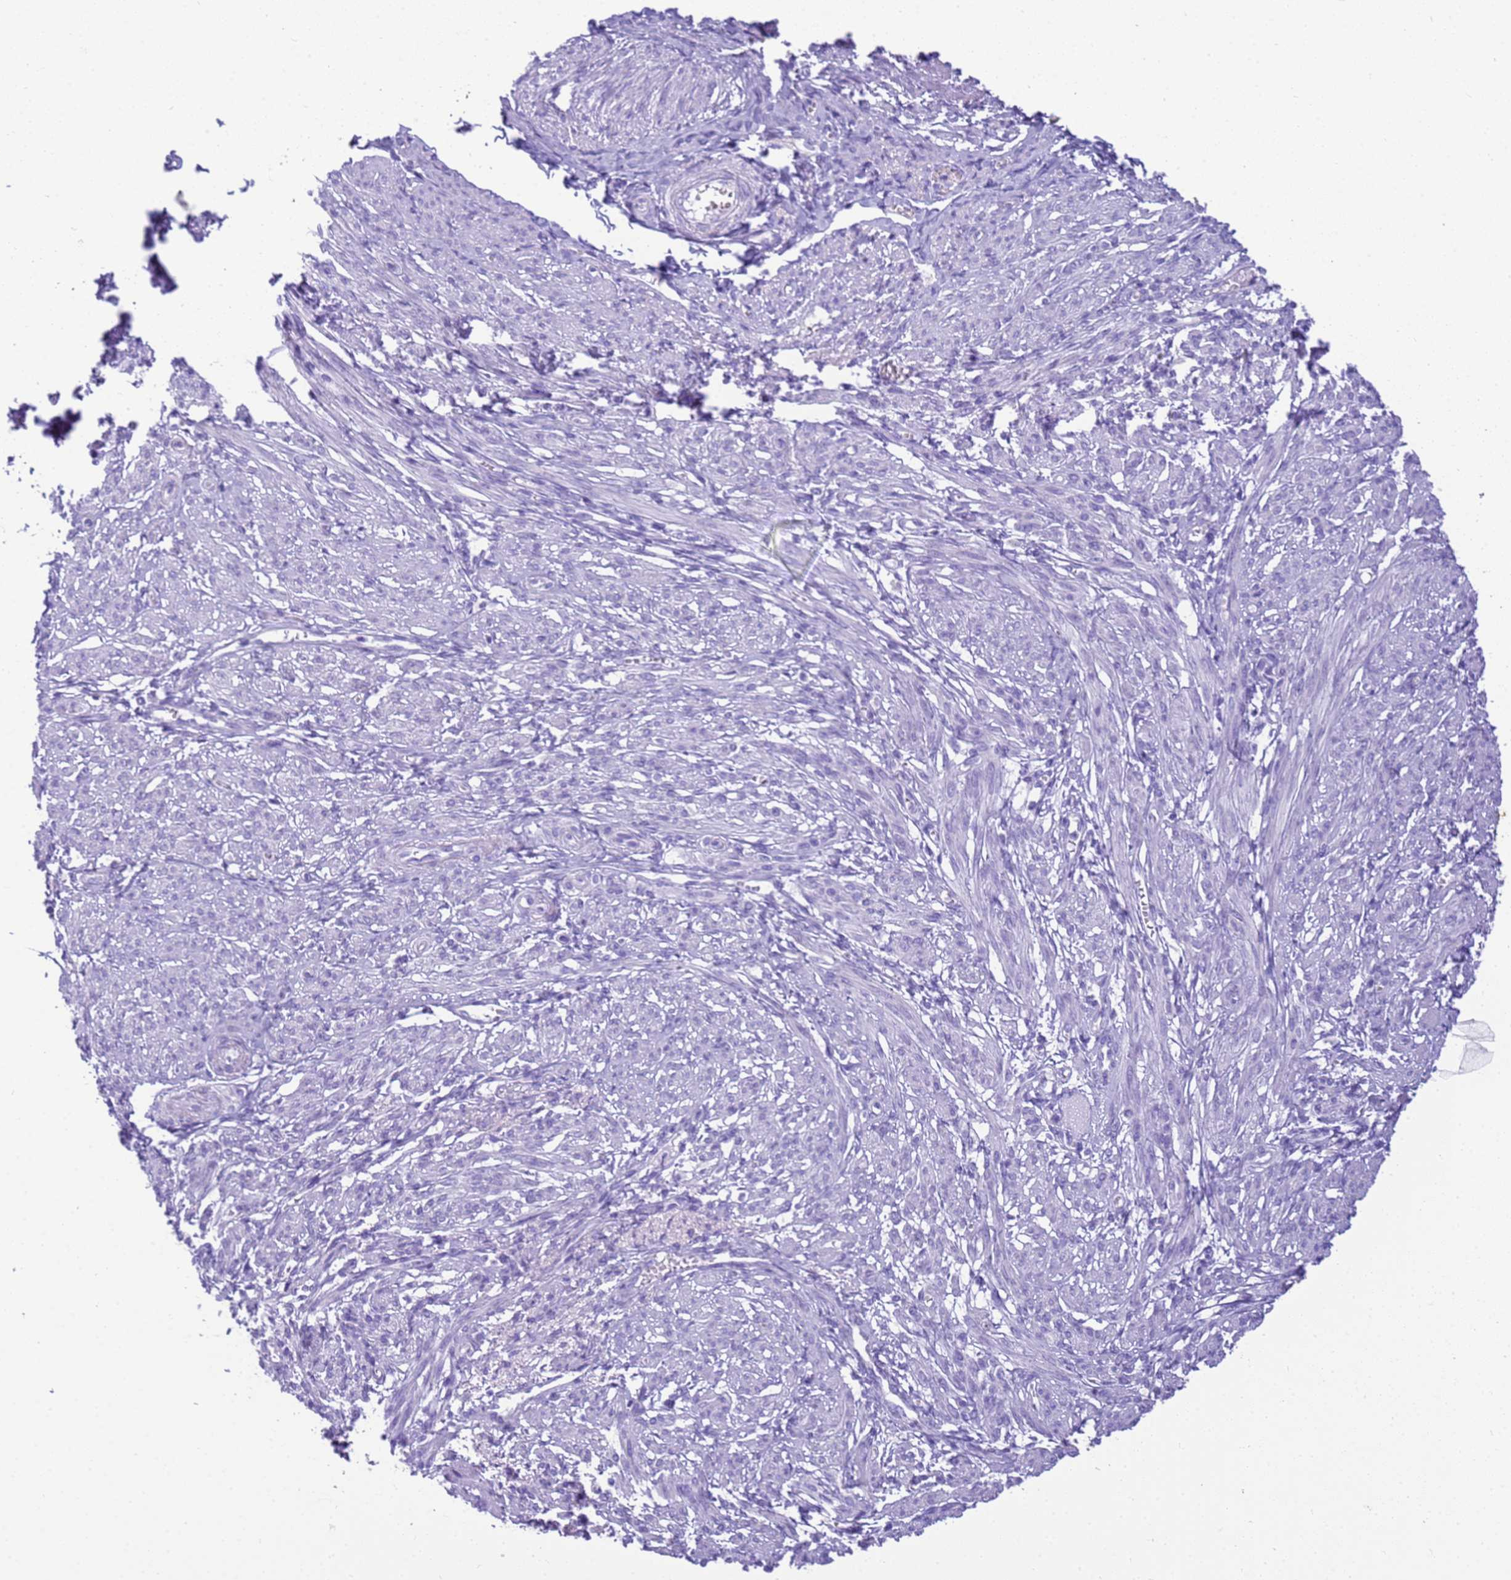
{"staining": {"intensity": "negative", "quantity": "none", "location": "none"}, "tissue": "smooth muscle", "cell_type": "Smooth muscle cells", "image_type": "normal", "snomed": [{"axis": "morphology", "description": "Normal tissue, NOS"}, {"axis": "topography", "description": "Smooth muscle"}], "caption": "High power microscopy image of an immunohistochemistry micrograph of normal smooth muscle, revealing no significant positivity in smooth muscle cells. (DAB immunohistochemistry (IHC) with hematoxylin counter stain).", "gene": "STATH", "patient": {"sex": "female", "age": 39}}